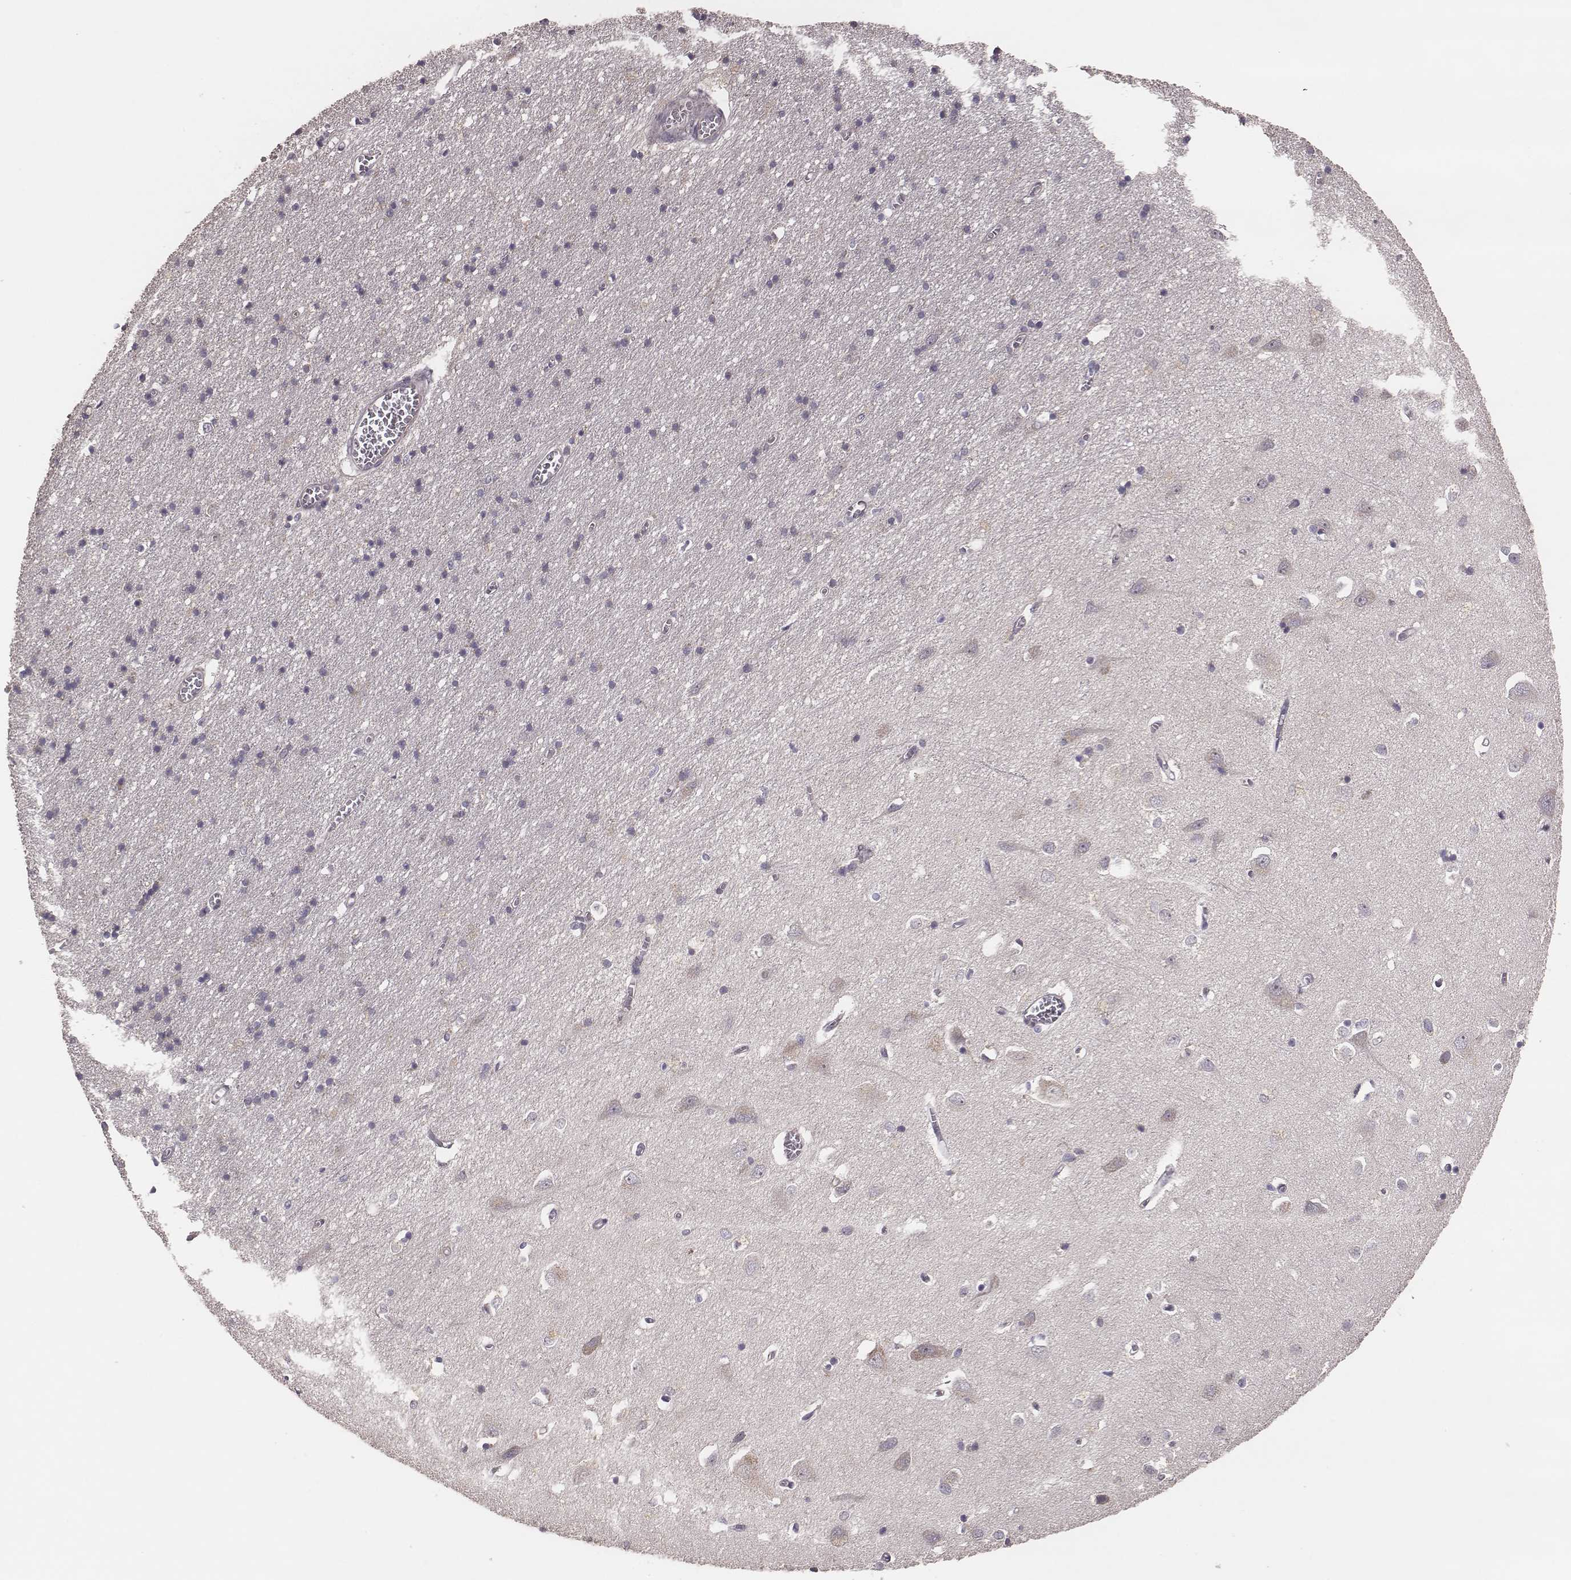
{"staining": {"intensity": "negative", "quantity": "none", "location": "none"}, "tissue": "cerebral cortex", "cell_type": "Endothelial cells", "image_type": "normal", "snomed": [{"axis": "morphology", "description": "Normal tissue, NOS"}, {"axis": "topography", "description": "Cerebral cortex"}], "caption": "Cerebral cortex stained for a protein using immunohistochemistry exhibits no staining endothelial cells.", "gene": "HAVCR1", "patient": {"sex": "male", "age": 70}}